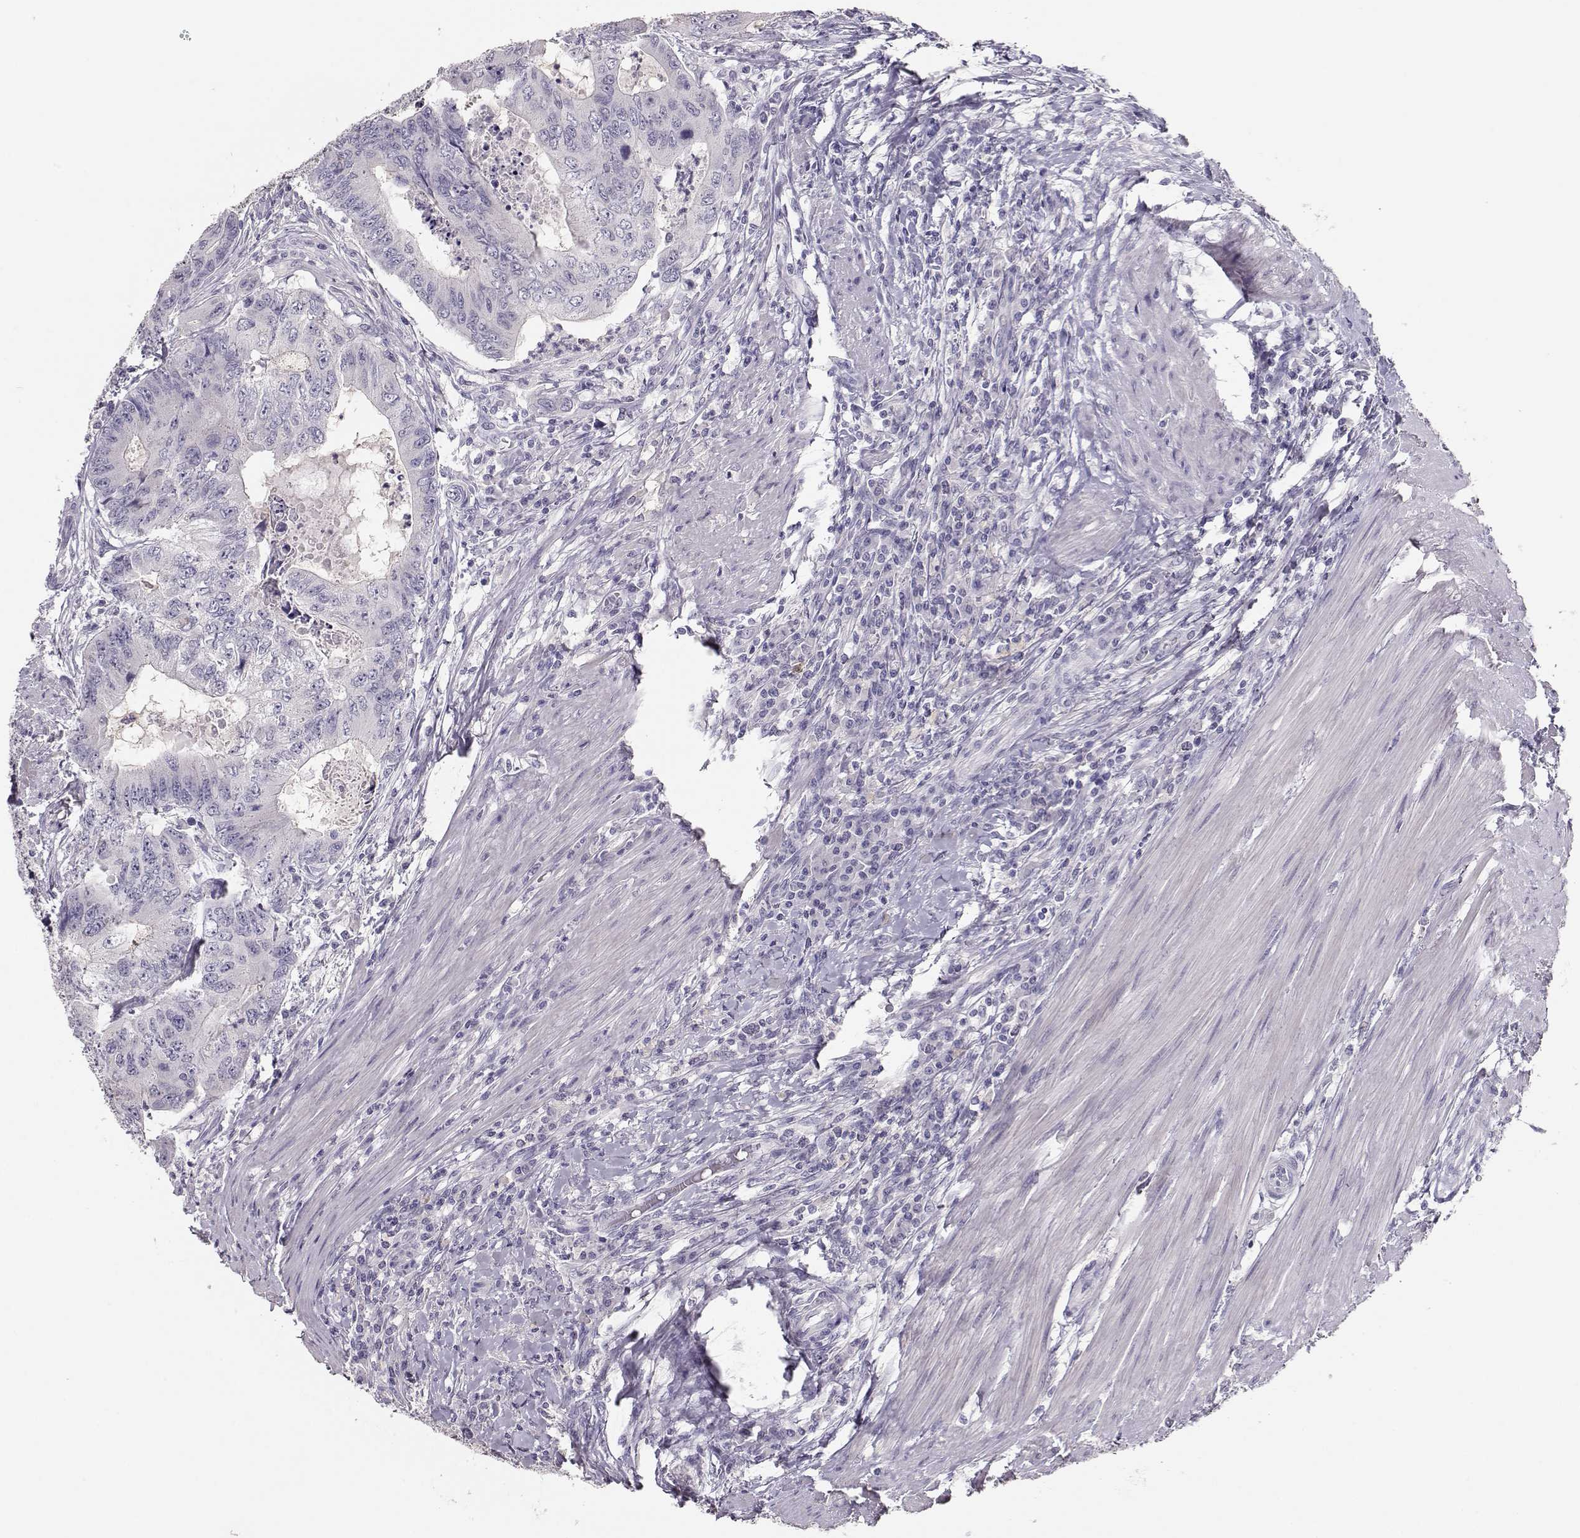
{"staining": {"intensity": "negative", "quantity": "none", "location": "none"}, "tissue": "colorectal cancer", "cell_type": "Tumor cells", "image_type": "cancer", "snomed": [{"axis": "morphology", "description": "Adenocarcinoma, NOS"}, {"axis": "topography", "description": "Colon"}], "caption": "This is an immunohistochemistry image of colorectal adenocarcinoma. There is no expression in tumor cells.", "gene": "MAGEC1", "patient": {"sex": "male", "age": 53}}